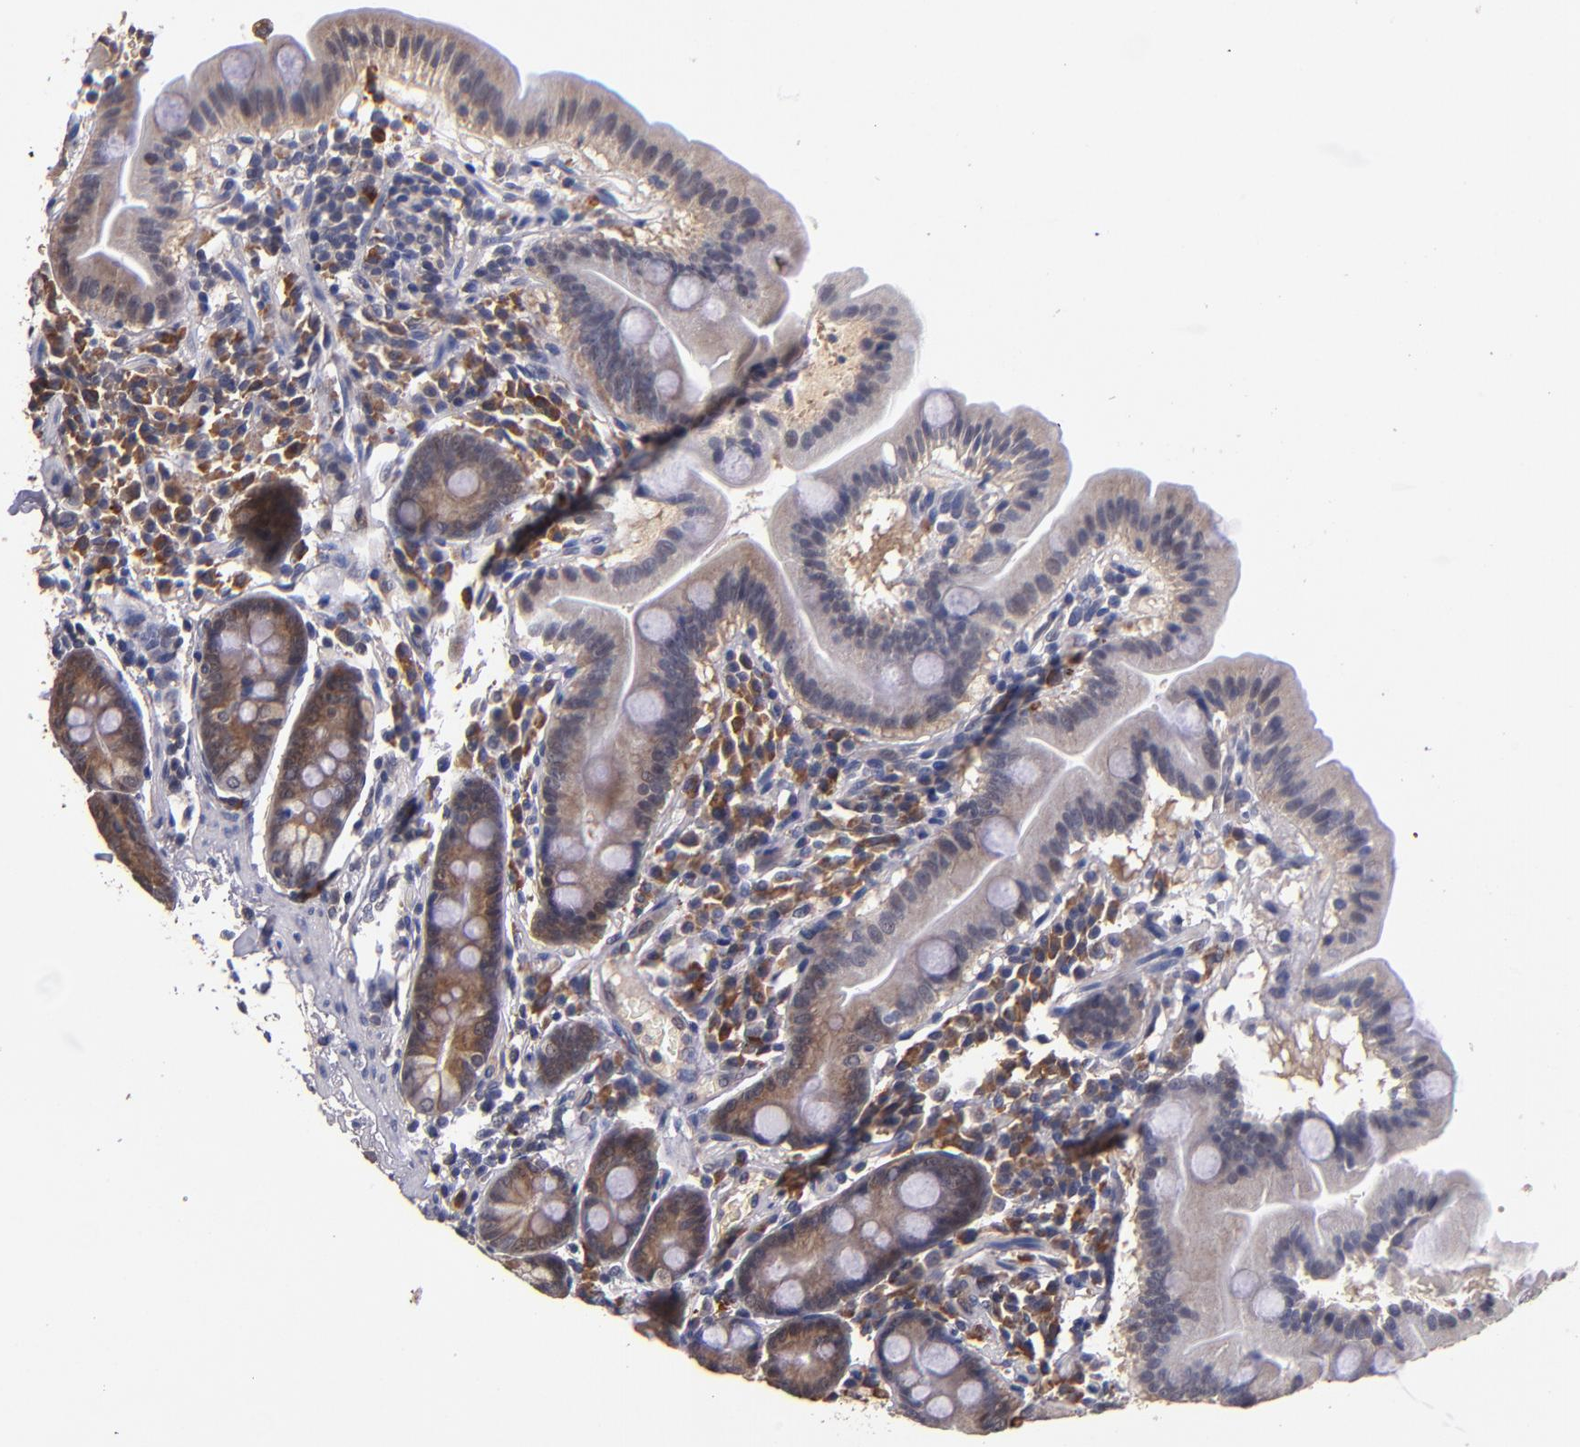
{"staining": {"intensity": "weak", "quantity": "25%-75%", "location": "cytoplasmic/membranous"}, "tissue": "duodenum", "cell_type": "Glandular cells", "image_type": "normal", "snomed": [{"axis": "morphology", "description": "Normal tissue, NOS"}, {"axis": "topography", "description": "Duodenum"}], "caption": "This photomicrograph shows unremarkable duodenum stained with immunohistochemistry (IHC) to label a protein in brown. The cytoplasmic/membranous of glandular cells show weak positivity for the protein. Nuclei are counter-stained blue.", "gene": "TTLL12", "patient": {"sex": "male", "age": 50}}